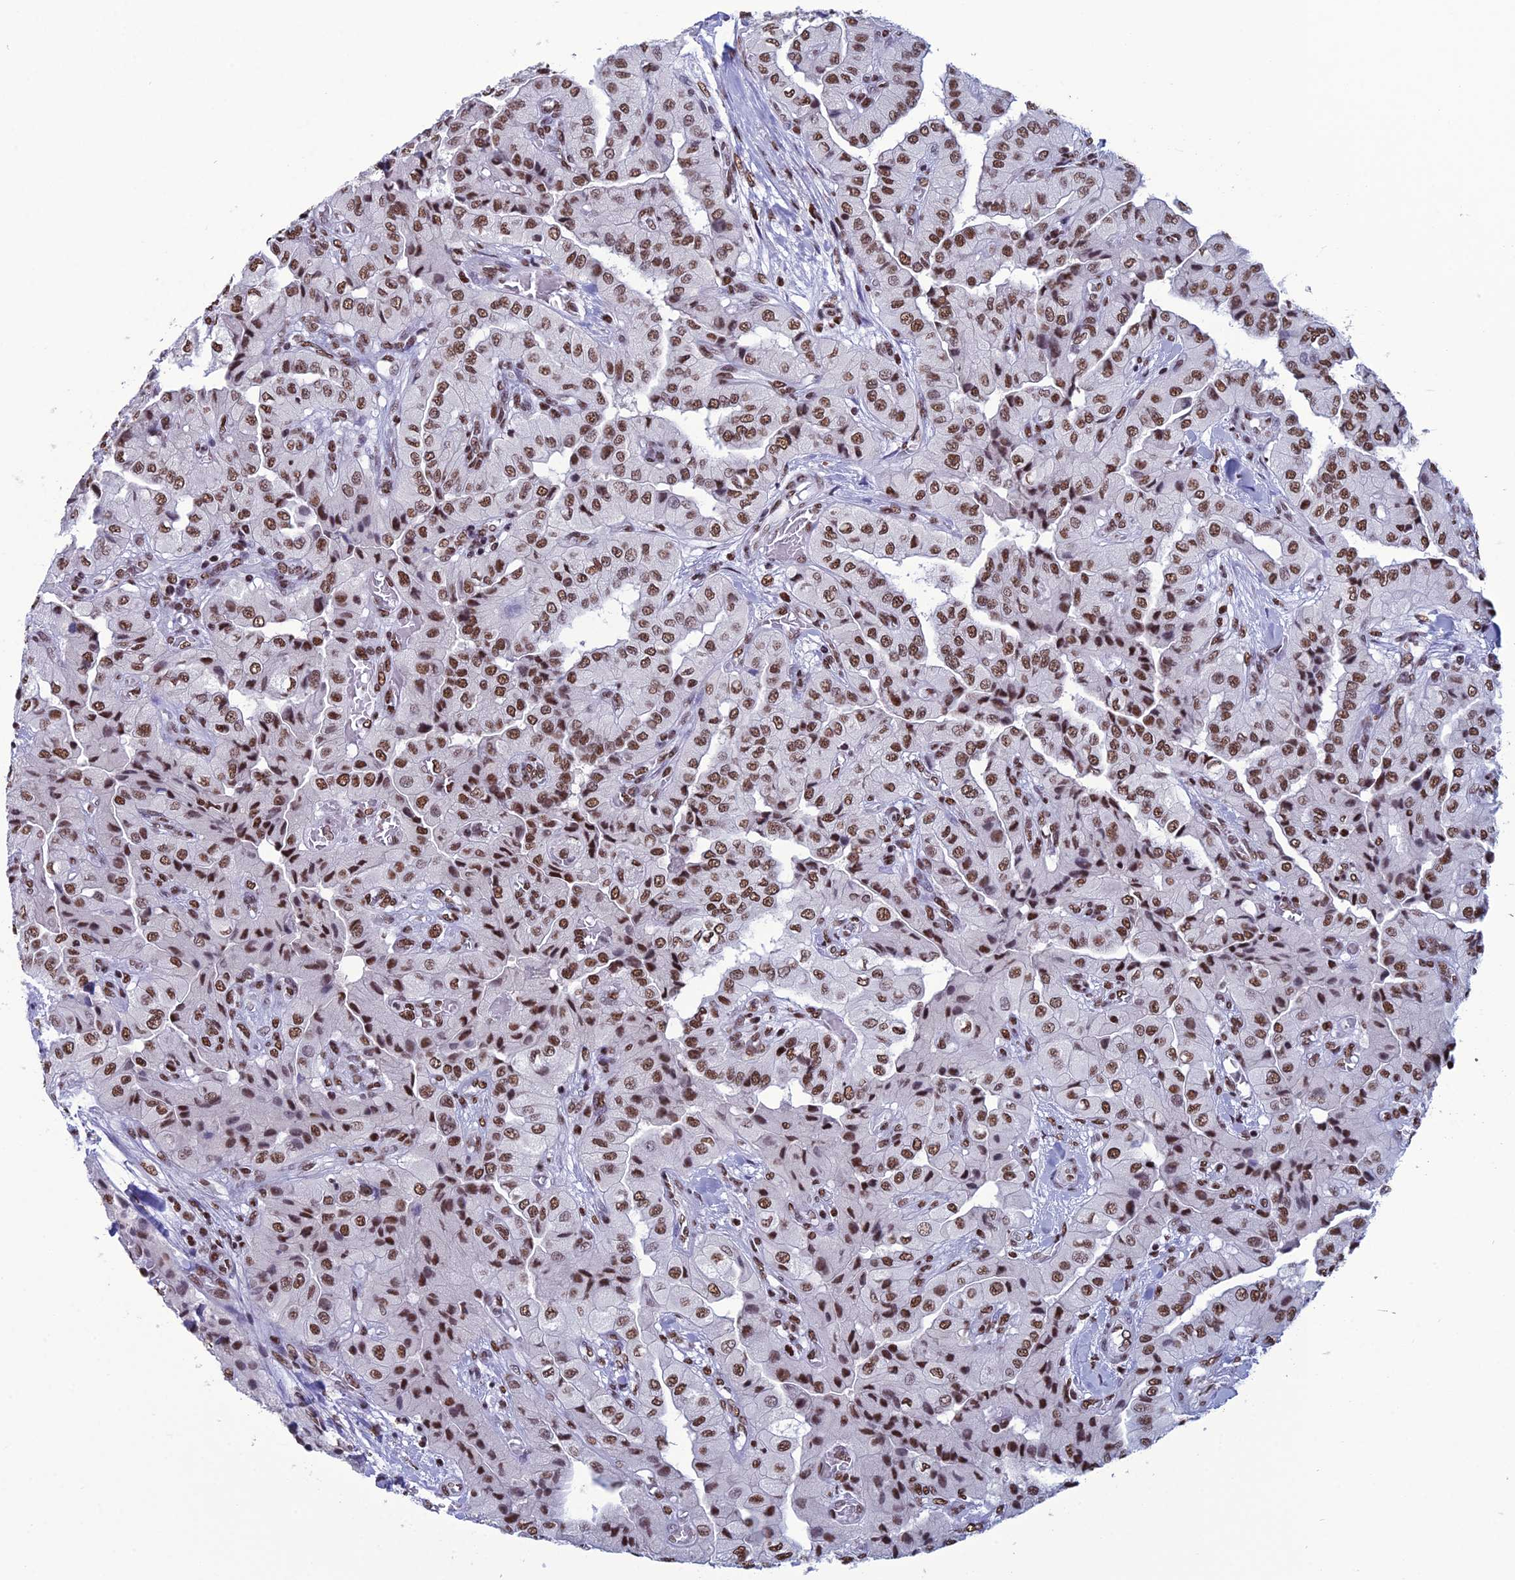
{"staining": {"intensity": "strong", "quantity": ">75%", "location": "nuclear"}, "tissue": "head and neck cancer", "cell_type": "Tumor cells", "image_type": "cancer", "snomed": [{"axis": "morphology", "description": "Adenocarcinoma, NOS"}, {"axis": "topography", "description": "Head-Neck"}], "caption": "Immunohistochemistry (IHC) image of human adenocarcinoma (head and neck) stained for a protein (brown), which shows high levels of strong nuclear positivity in approximately >75% of tumor cells.", "gene": "PRAMEF12", "patient": {"sex": "male", "age": 66}}